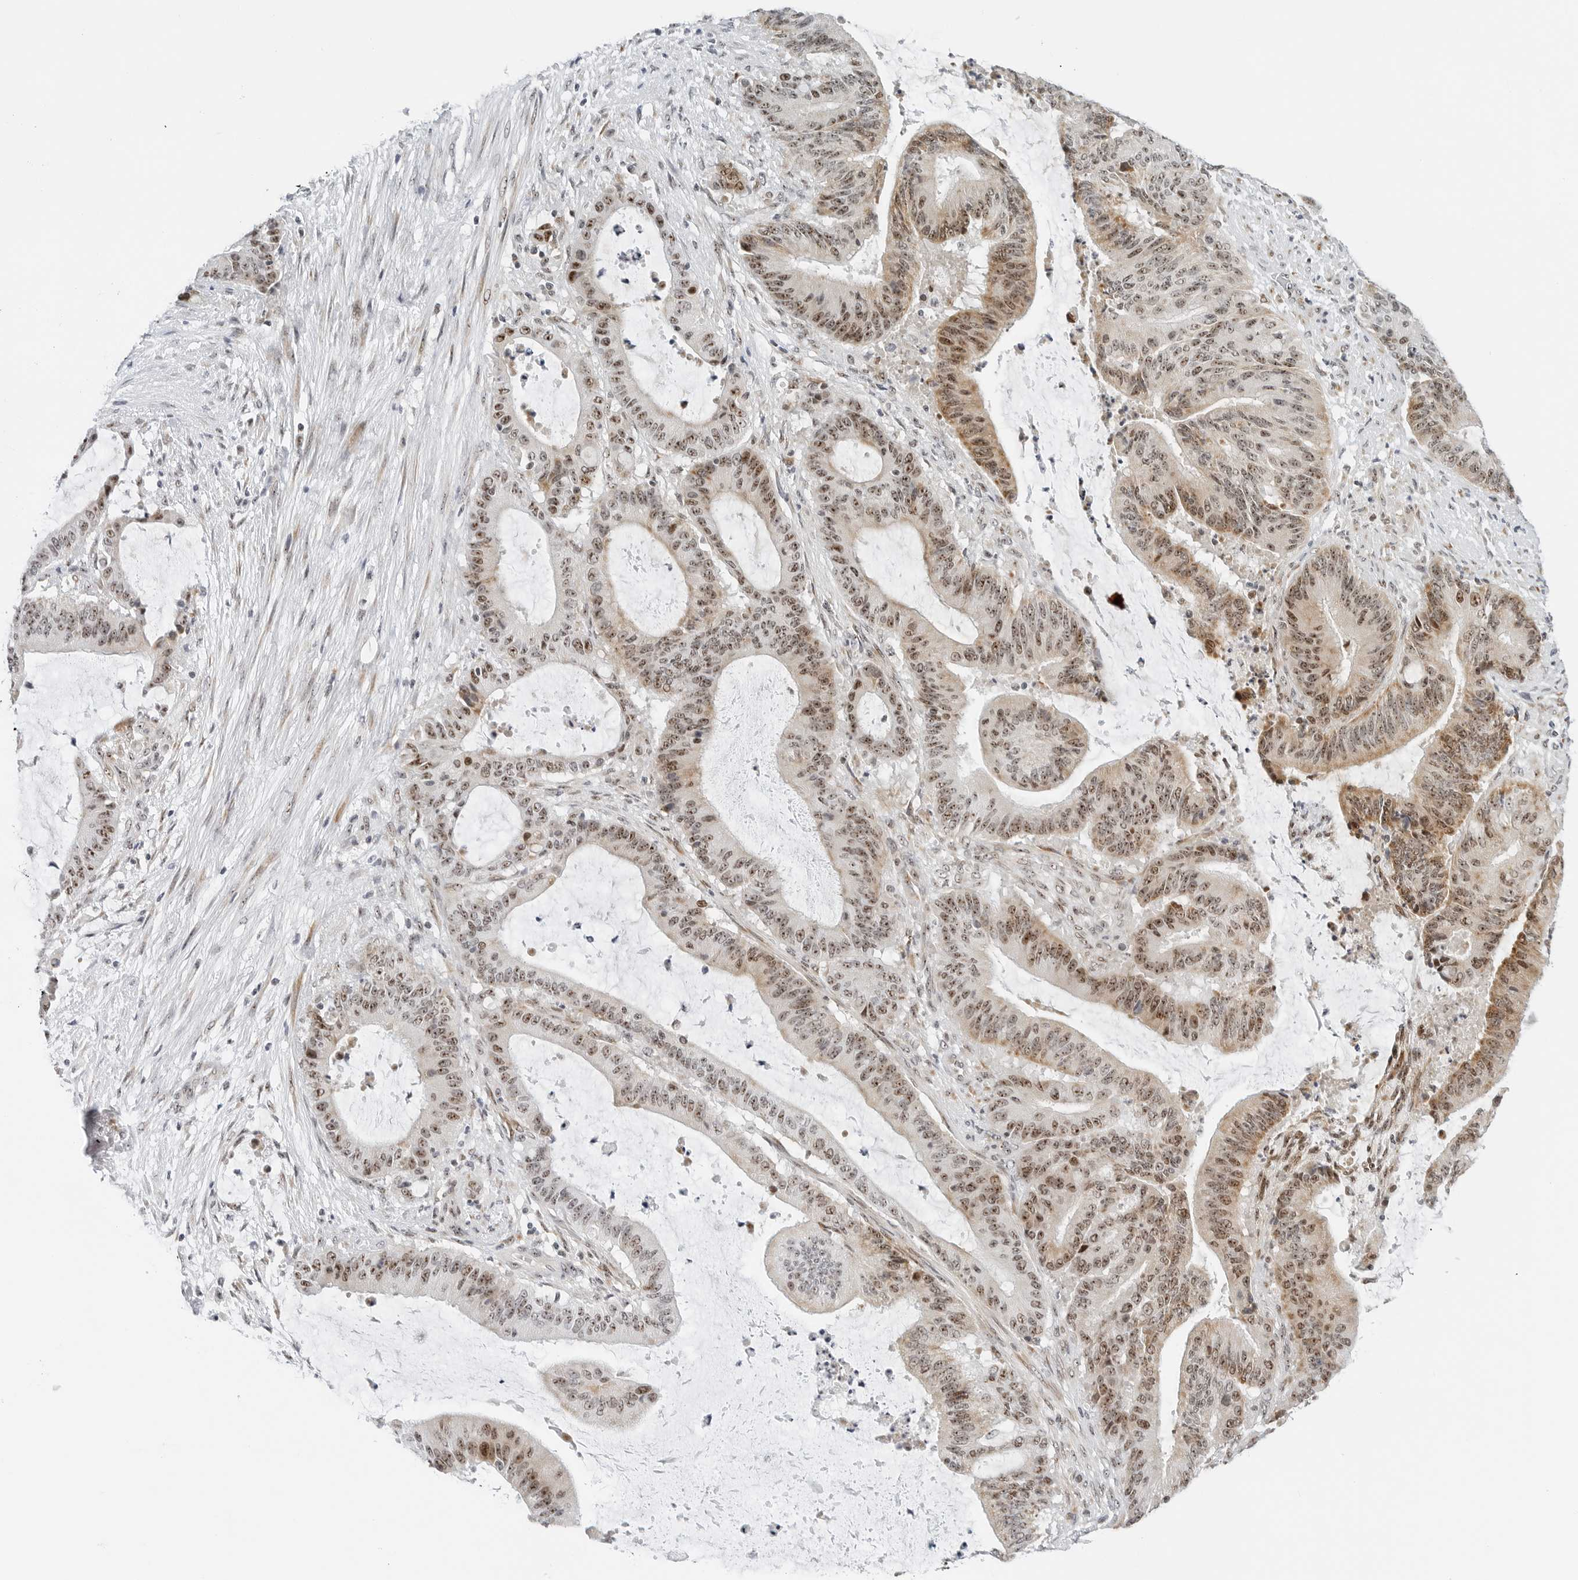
{"staining": {"intensity": "moderate", "quantity": ">75%", "location": "cytoplasmic/membranous,nuclear"}, "tissue": "liver cancer", "cell_type": "Tumor cells", "image_type": "cancer", "snomed": [{"axis": "morphology", "description": "Normal tissue, NOS"}, {"axis": "morphology", "description": "Cholangiocarcinoma"}, {"axis": "topography", "description": "Liver"}, {"axis": "topography", "description": "Peripheral nerve tissue"}], "caption": "This is a micrograph of immunohistochemistry staining of cholangiocarcinoma (liver), which shows moderate positivity in the cytoplasmic/membranous and nuclear of tumor cells.", "gene": "RIMKLA", "patient": {"sex": "female", "age": 73}}